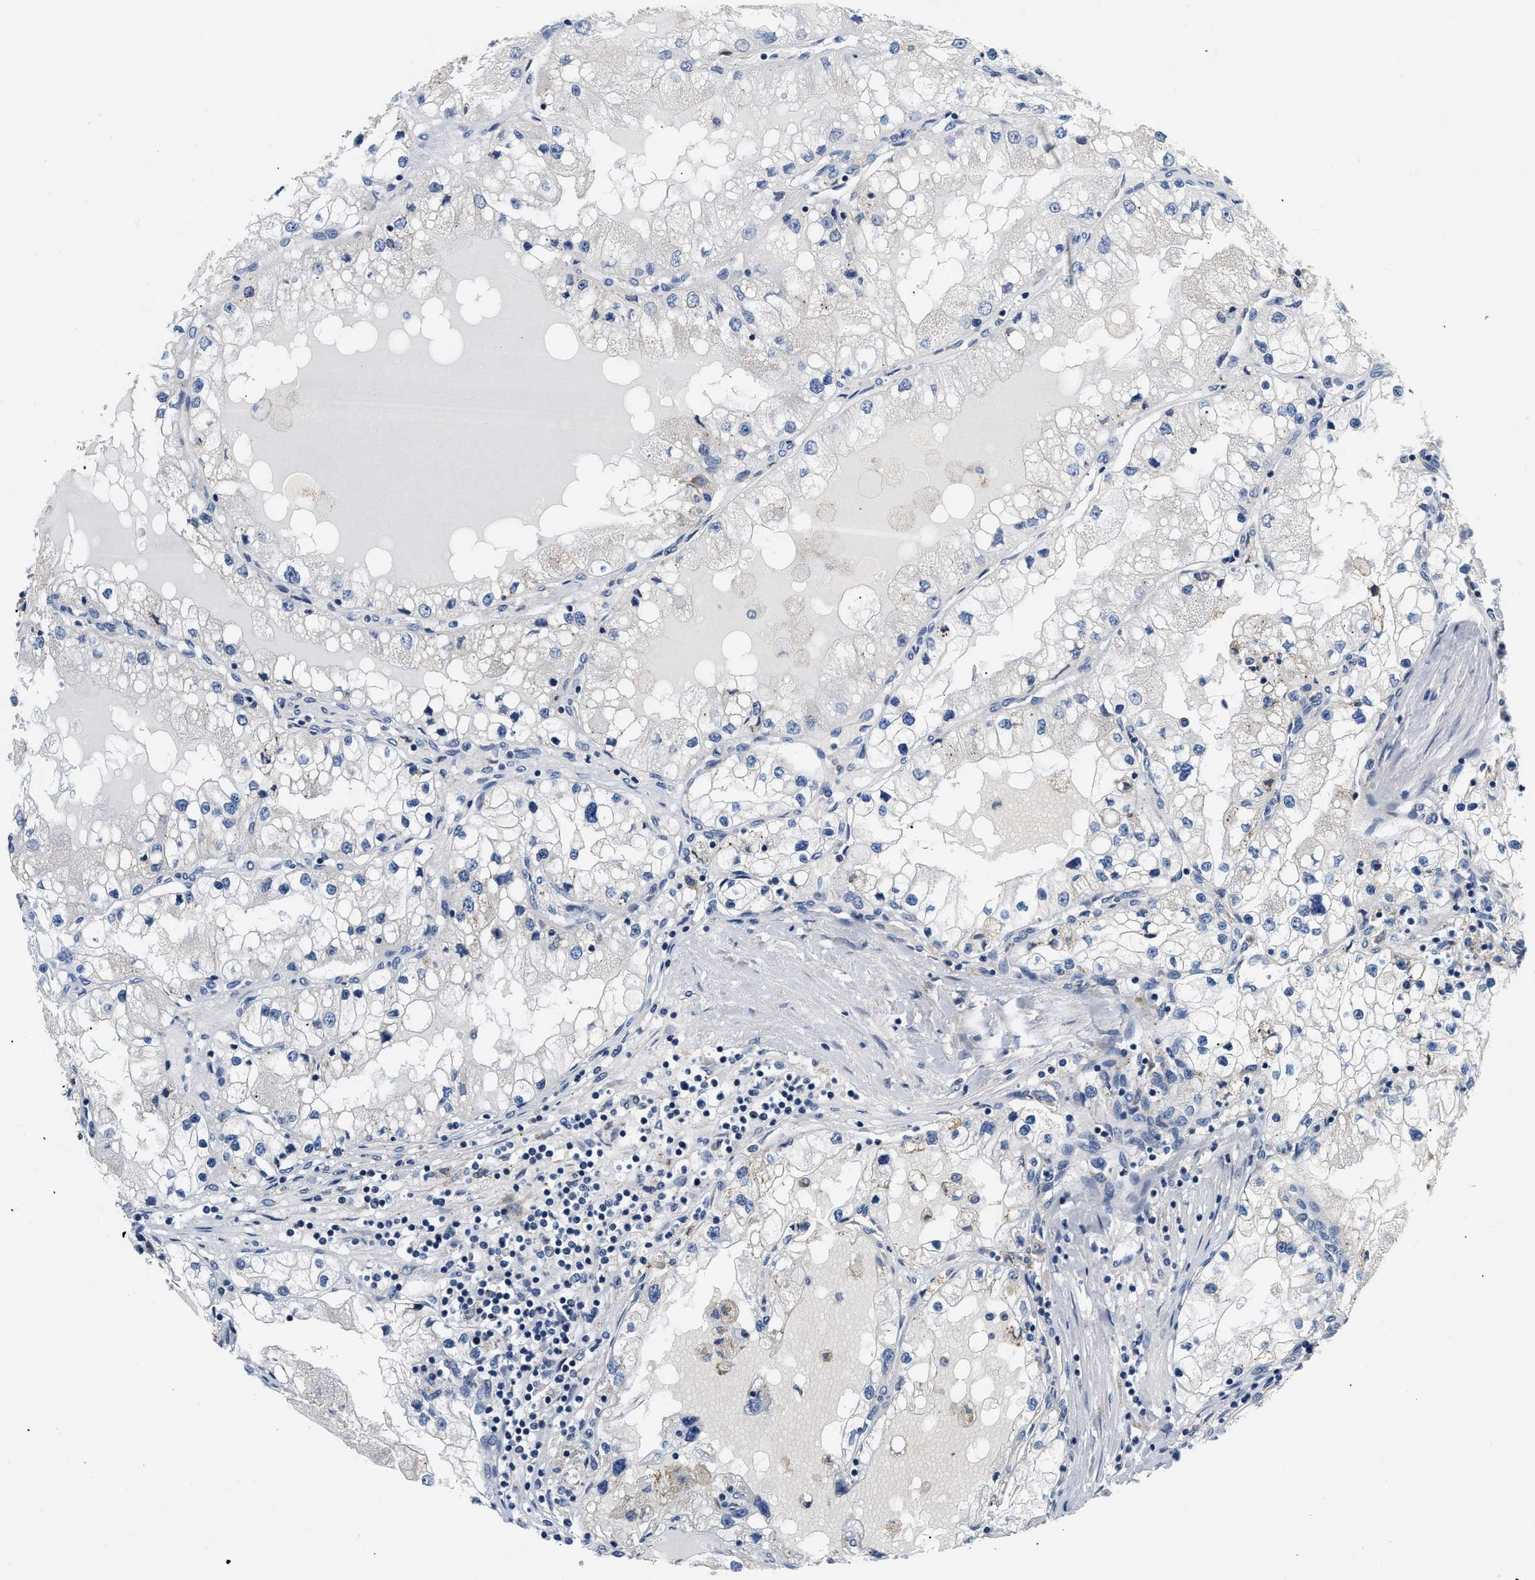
{"staining": {"intensity": "negative", "quantity": "none", "location": "none"}, "tissue": "renal cancer", "cell_type": "Tumor cells", "image_type": "cancer", "snomed": [{"axis": "morphology", "description": "Adenocarcinoma, NOS"}, {"axis": "topography", "description": "Kidney"}], "caption": "IHC histopathology image of neoplastic tissue: human renal cancer (adenocarcinoma) stained with DAB (3,3'-diaminobenzidine) reveals no significant protein positivity in tumor cells.", "gene": "HDHD3", "patient": {"sex": "male", "age": 68}}